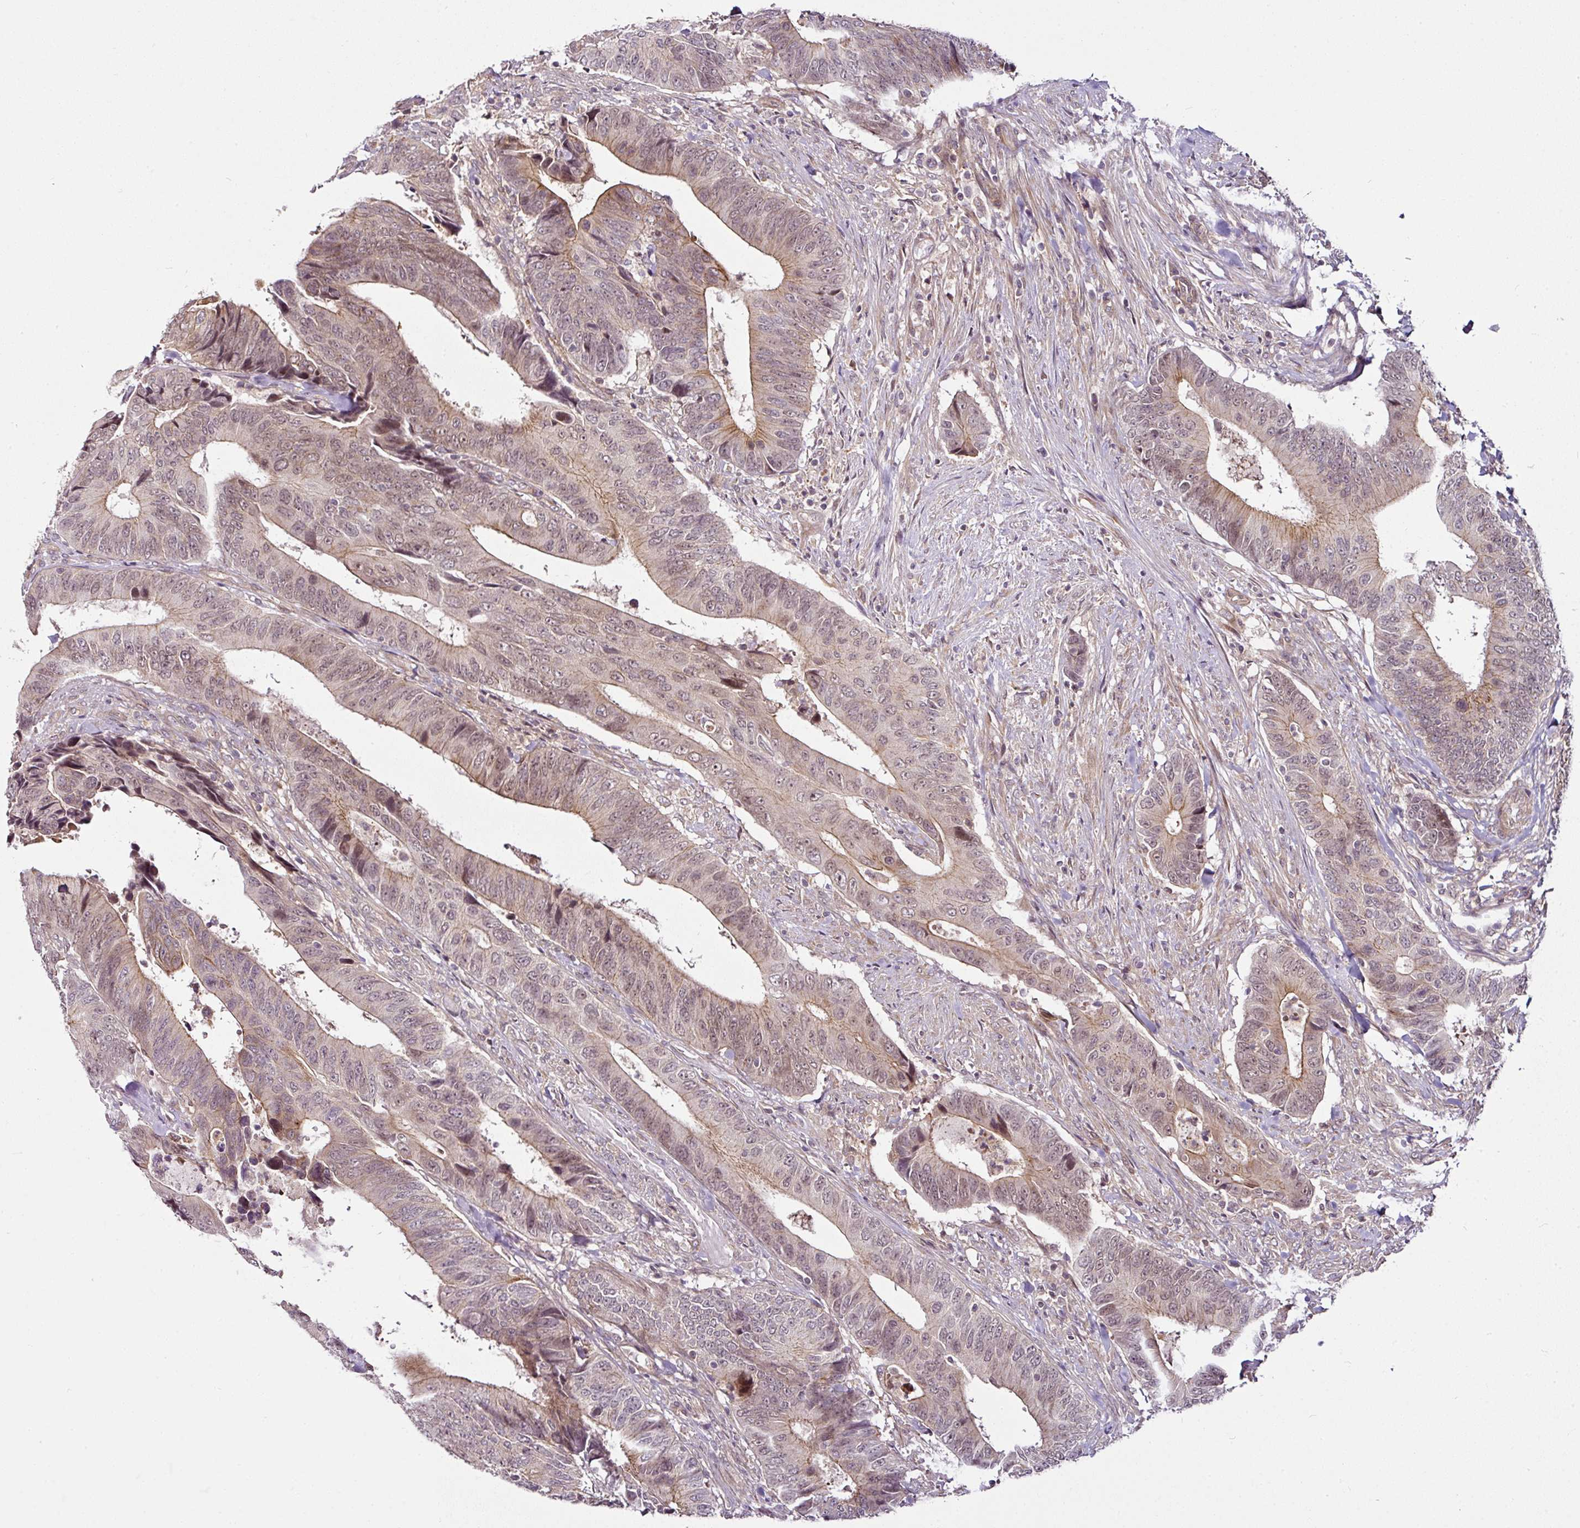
{"staining": {"intensity": "moderate", "quantity": ">75%", "location": "cytoplasmic/membranous,nuclear"}, "tissue": "colorectal cancer", "cell_type": "Tumor cells", "image_type": "cancer", "snomed": [{"axis": "morphology", "description": "Adenocarcinoma, NOS"}, {"axis": "topography", "description": "Colon"}], "caption": "Moderate cytoplasmic/membranous and nuclear protein positivity is present in about >75% of tumor cells in adenocarcinoma (colorectal). The staining was performed using DAB, with brown indicating positive protein expression. Nuclei are stained blue with hematoxylin.", "gene": "DCAF13", "patient": {"sex": "male", "age": 87}}